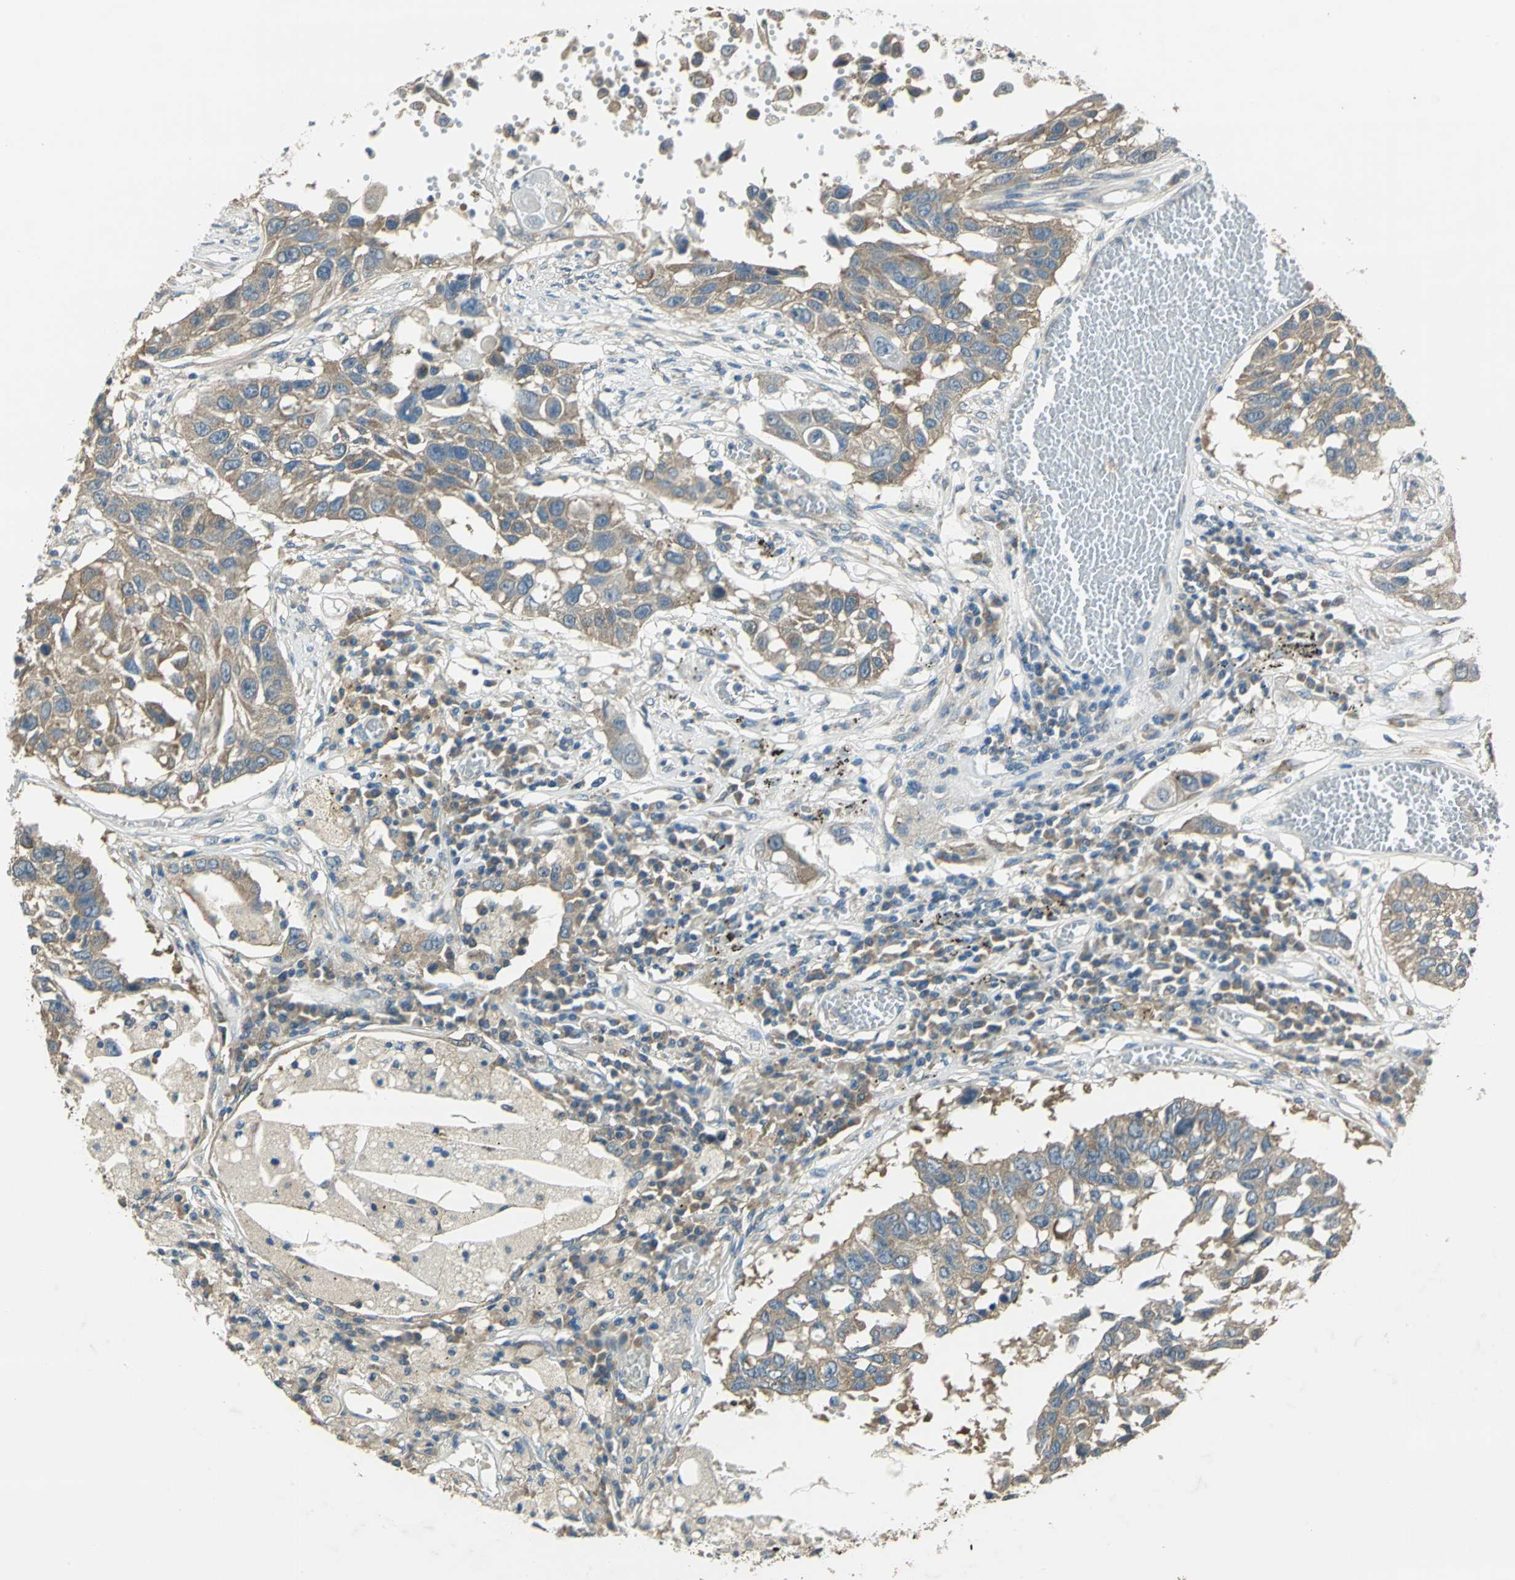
{"staining": {"intensity": "moderate", "quantity": ">75%", "location": "cytoplasmic/membranous"}, "tissue": "lung cancer", "cell_type": "Tumor cells", "image_type": "cancer", "snomed": [{"axis": "morphology", "description": "Squamous cell carcinoma, NOS"}, {"axis": "topography", "description": "Lung"}], "caption": "Tumor cells demonstrate medium levels of moderate cytoplasmic/membranous staining in approximately >75% of cells in human lung squamous cell carcinoma.", "gene": "SHC2", "patient": {"sex": "male", "age": 71}}